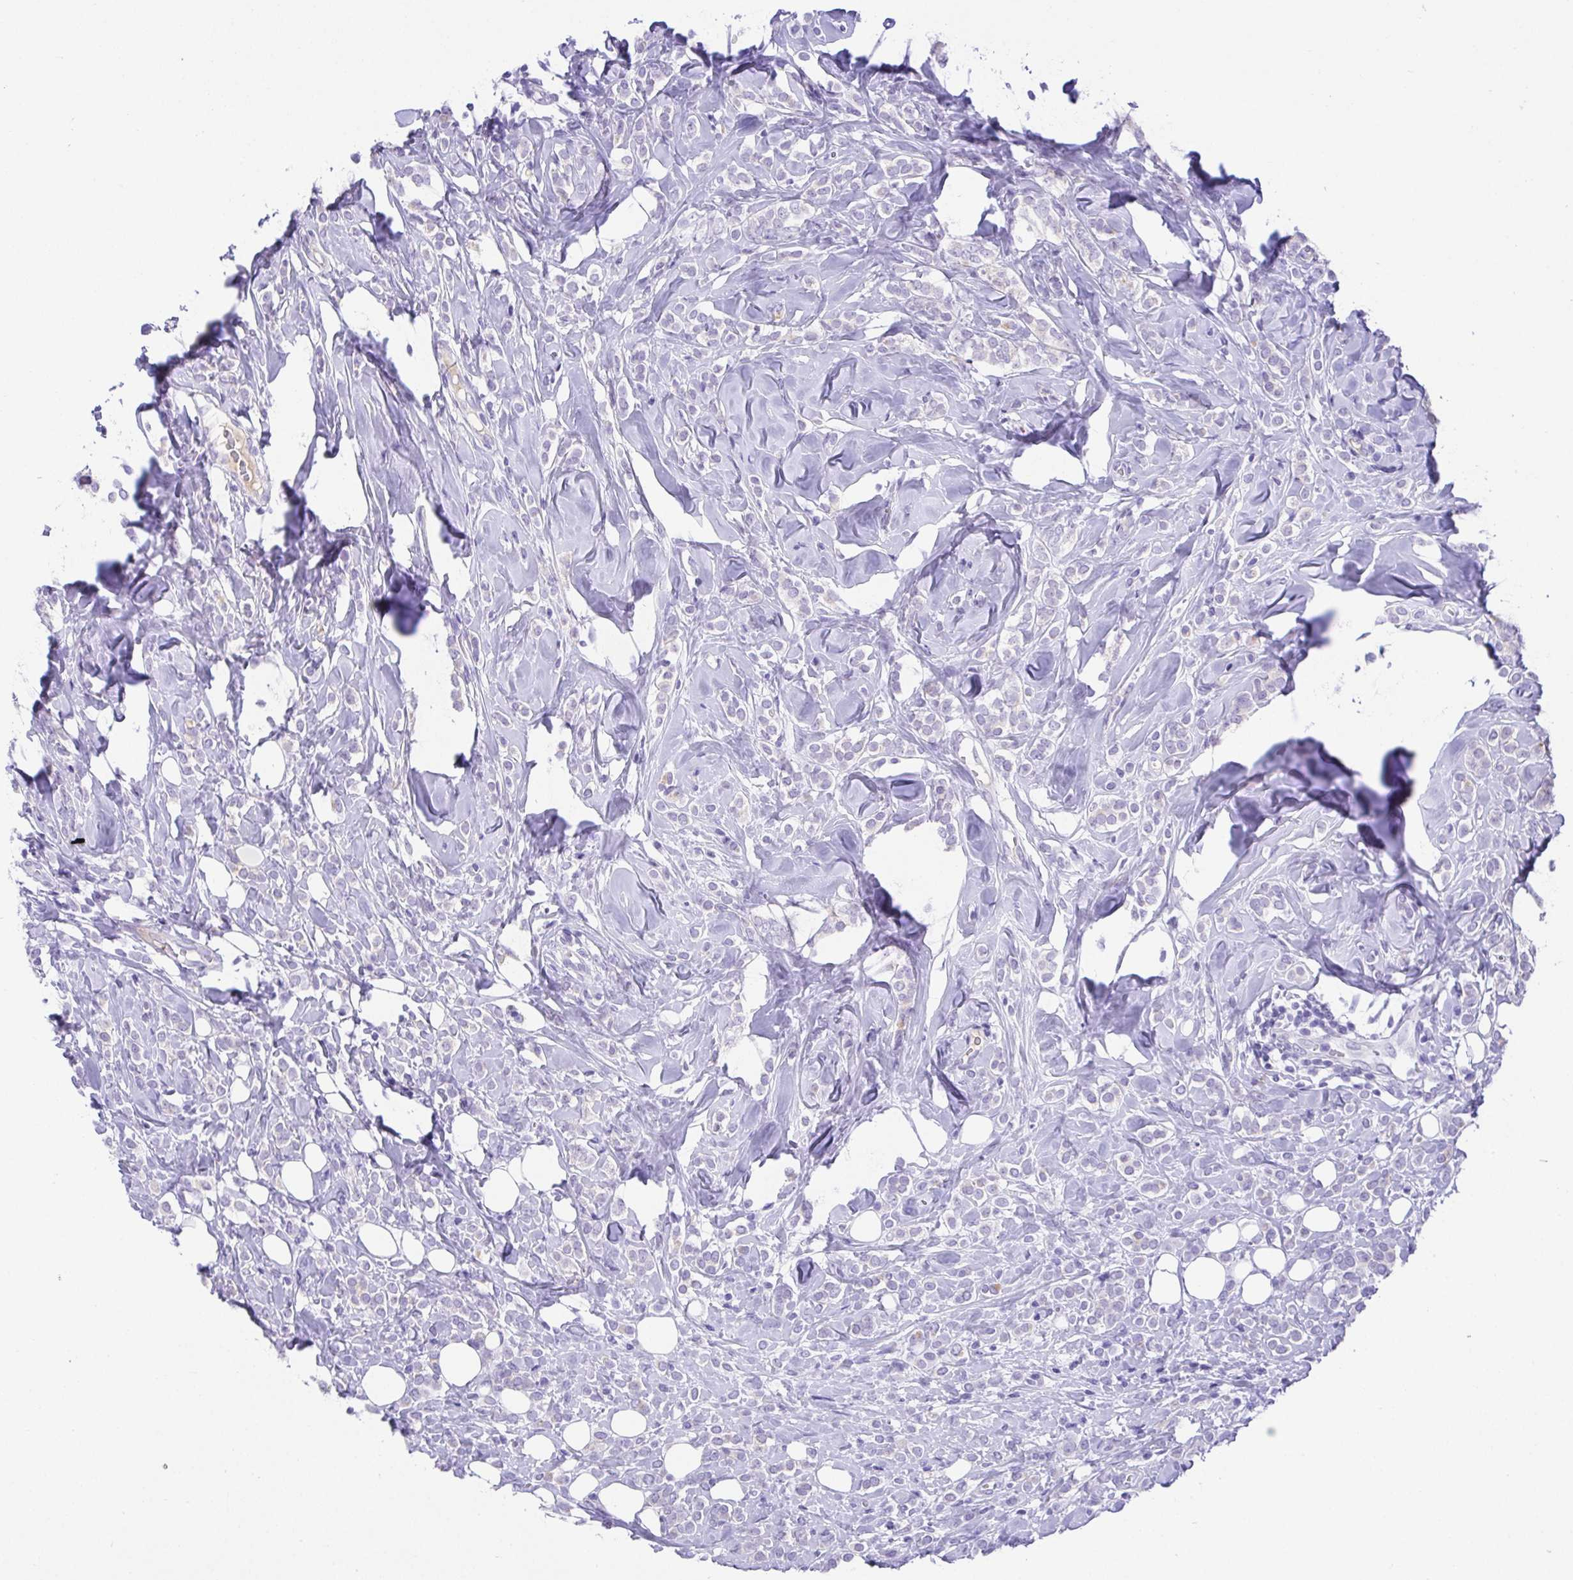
{"staining": {"intensity": "negative", "quantity": "none", "location": "none"}, "tissue": "breast cancer", "cell_type": "Tumor cells", "image_type": "cancer", "snomed": [{"axis": "morphology", "description": "Lobular carcinoma"}, {"axis": "topography", "description": "Breast"}], "caption": "Tumor cells show no significant staining in breast cancer.", "gene": "SPATA4", "patient": {"sex": "female", "age": 49}}